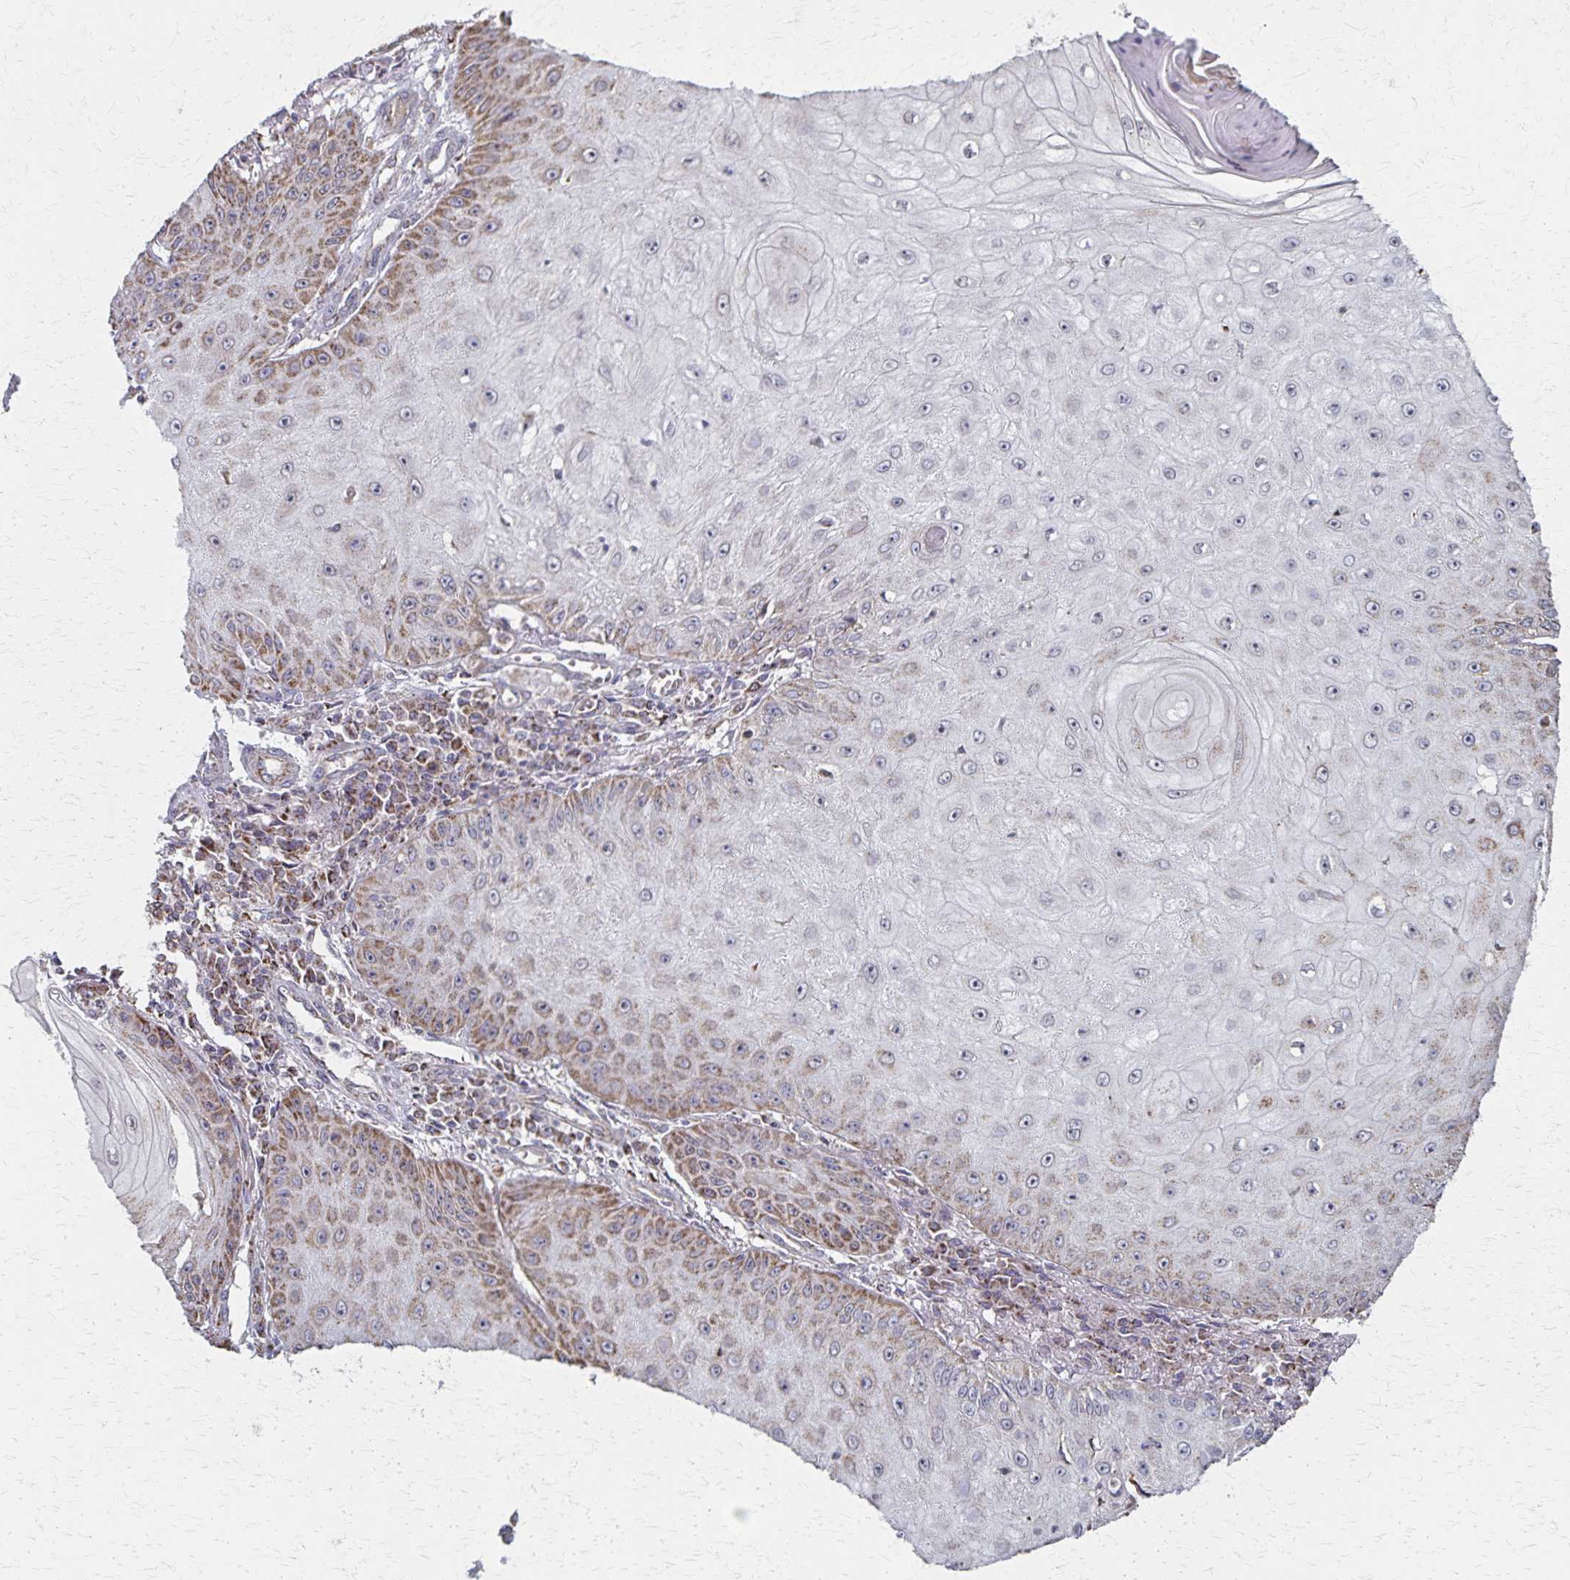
{"staining": {"intensity": "moderate", "quantity": "25%-75%", "location": "cytoplasmic/membranous"}, "tissue": "skin cancer", "cell_type": "Tumor cells", "image_type": "cancer", "snomed": [{"axis": "morphology", "description": "Squamous cell carcinoma, NOS"}, {"axis": "topography", "description": "Skin"}], "caption": "Moderate cytoplasmic/membranous protein expression is identified in approximately 25%-75% of tumor cells in skin squamous cell carcinoma.", "gene": "DYRK4", "patient": {"sex": "male", "age": 70}}